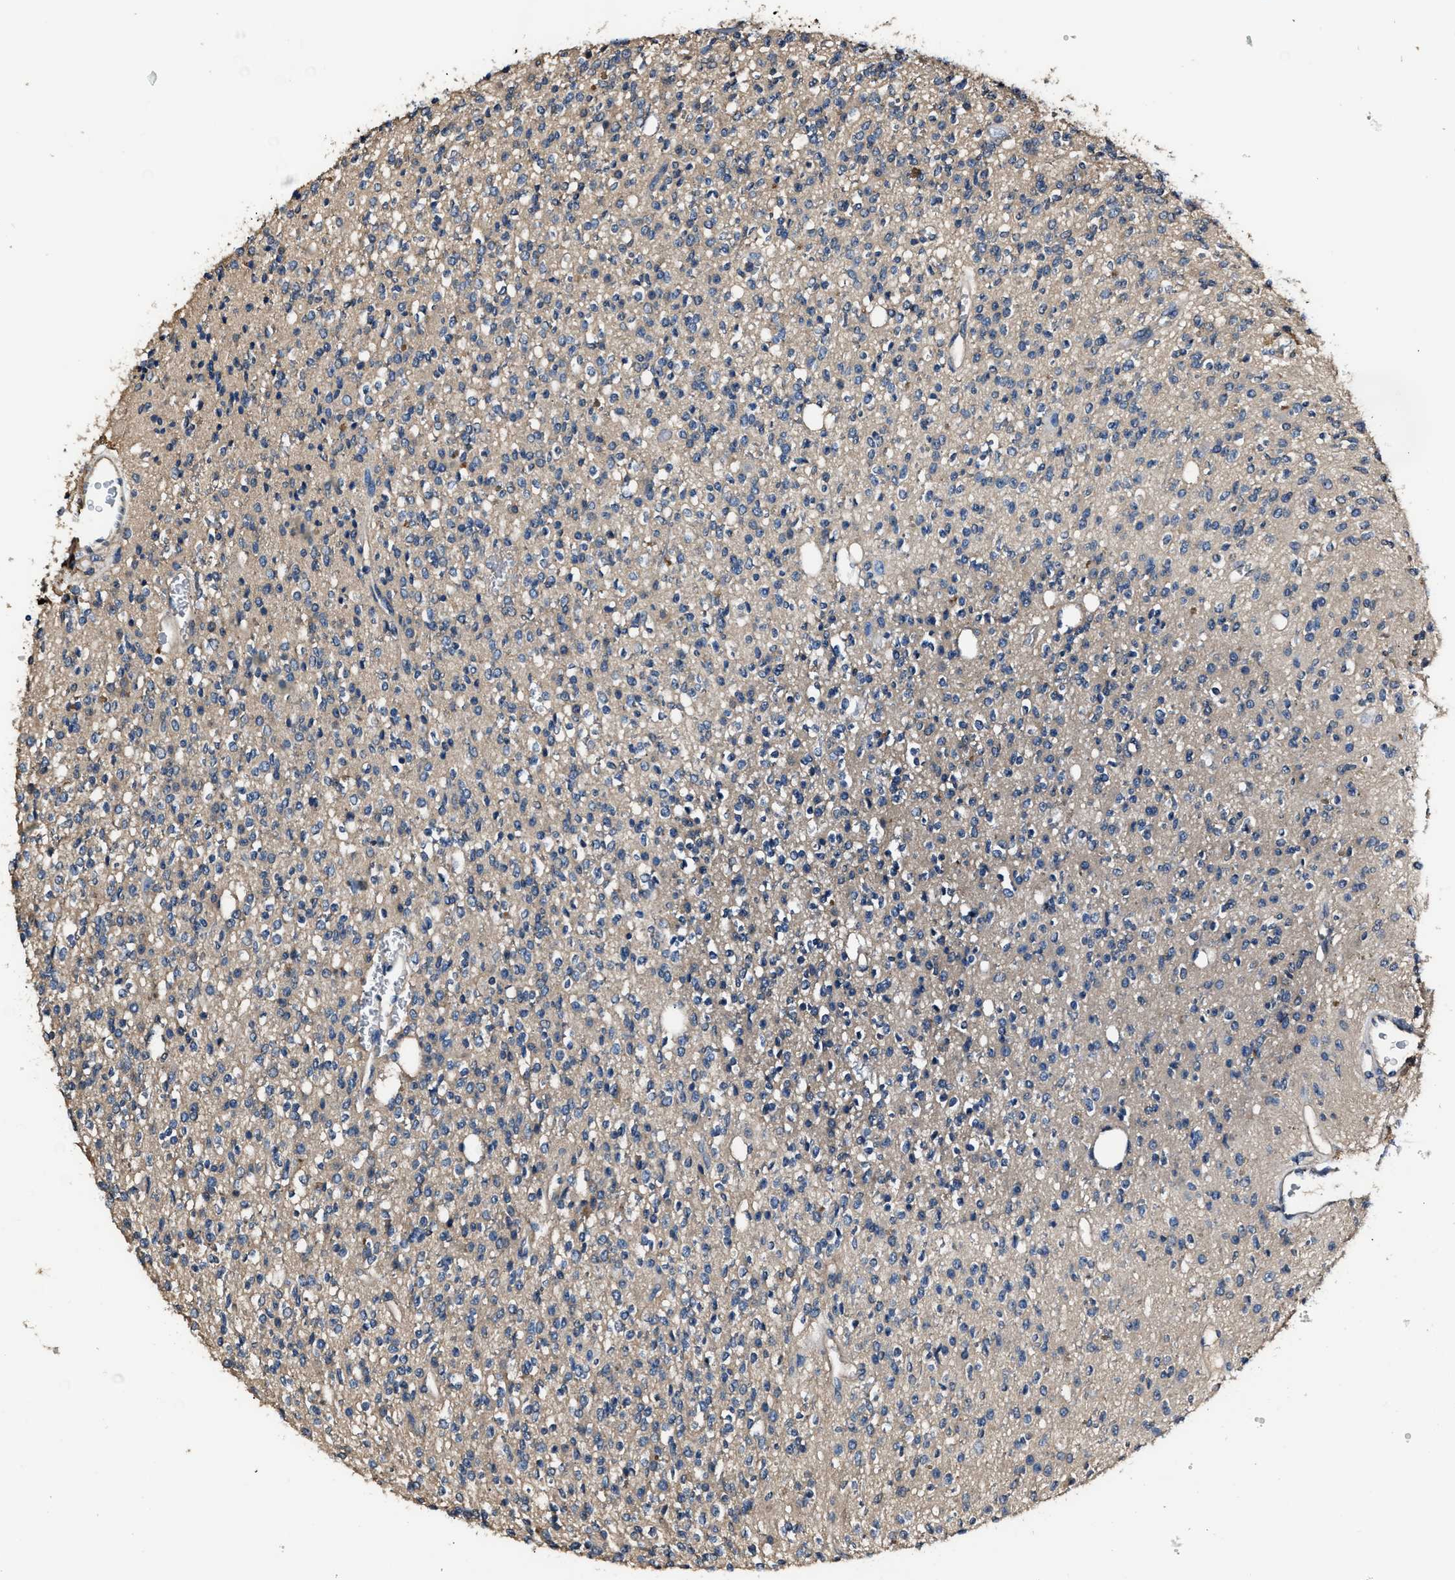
{"staining": {"intensity": "negative", "quantity": "none", "location": "none"}, "tissue": "glioma", "cell_type": "Tumor cells", "image_type": "cancer", "snomed": [{"axis": "morphology", "description": "Glioma, malignant, High grade"}, {"axis": "topography", "description": "Brain"}], "caption": "The image displays no staining of tumor cells in malignant high-grade glioma.", "gene": "GSTP1", "patient": {"sex": "male", "age": 34}}